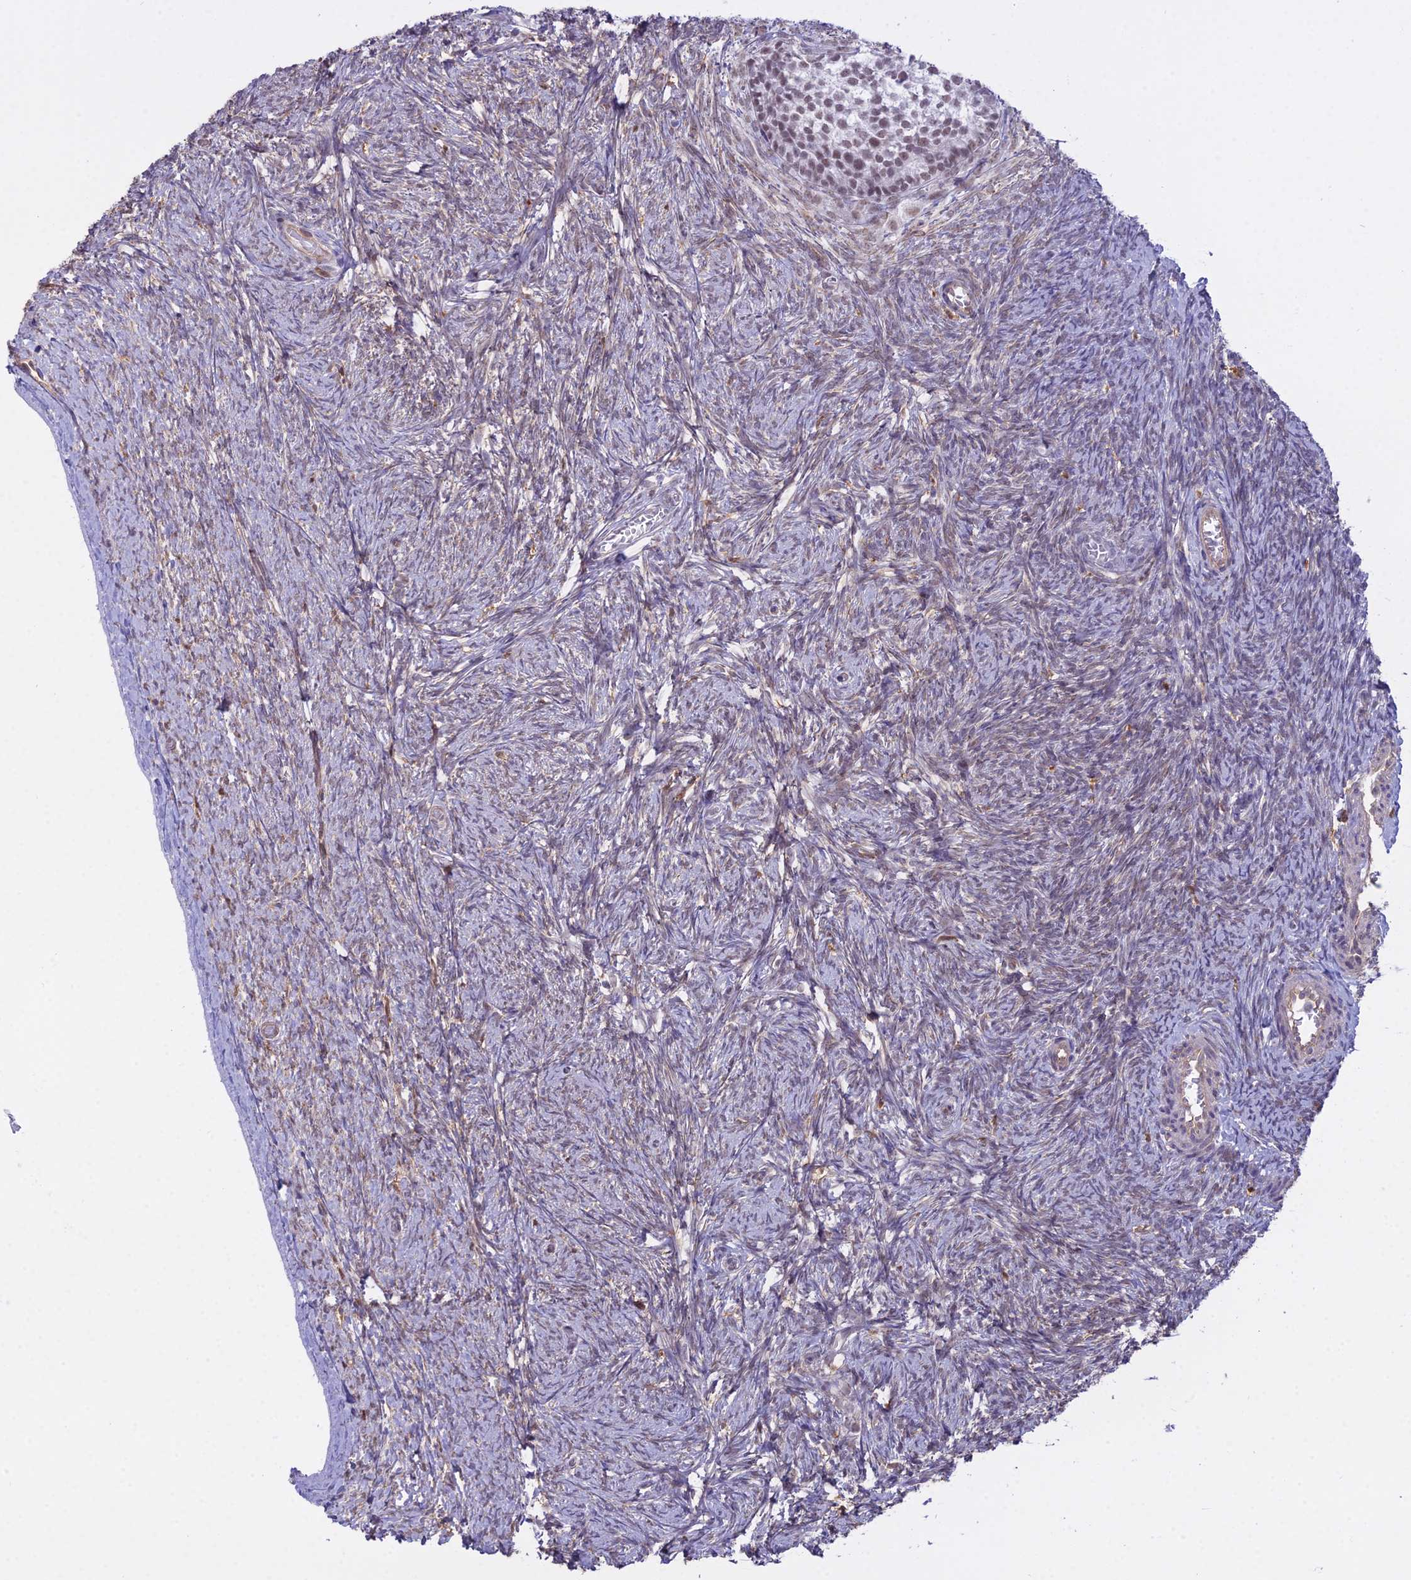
{"staining": {"intensity": "negative", "quantity": "none", "location": "none"}, "tissue": "ovary", "cell_type": "Ovarian stroma cells", "image_type": "normal", "snomed": [{"axis": "morphology", "description": "Normal tissue, NOS"}, {"axis": "topography", "description": "Ovary"}], "caption": "DAB immunohistochemical staining of benign ovary exhibits no significant positivity in ovarian stroma cells.", "gene": "BLNK", "patient": {"sex": "female", "age": 44}}